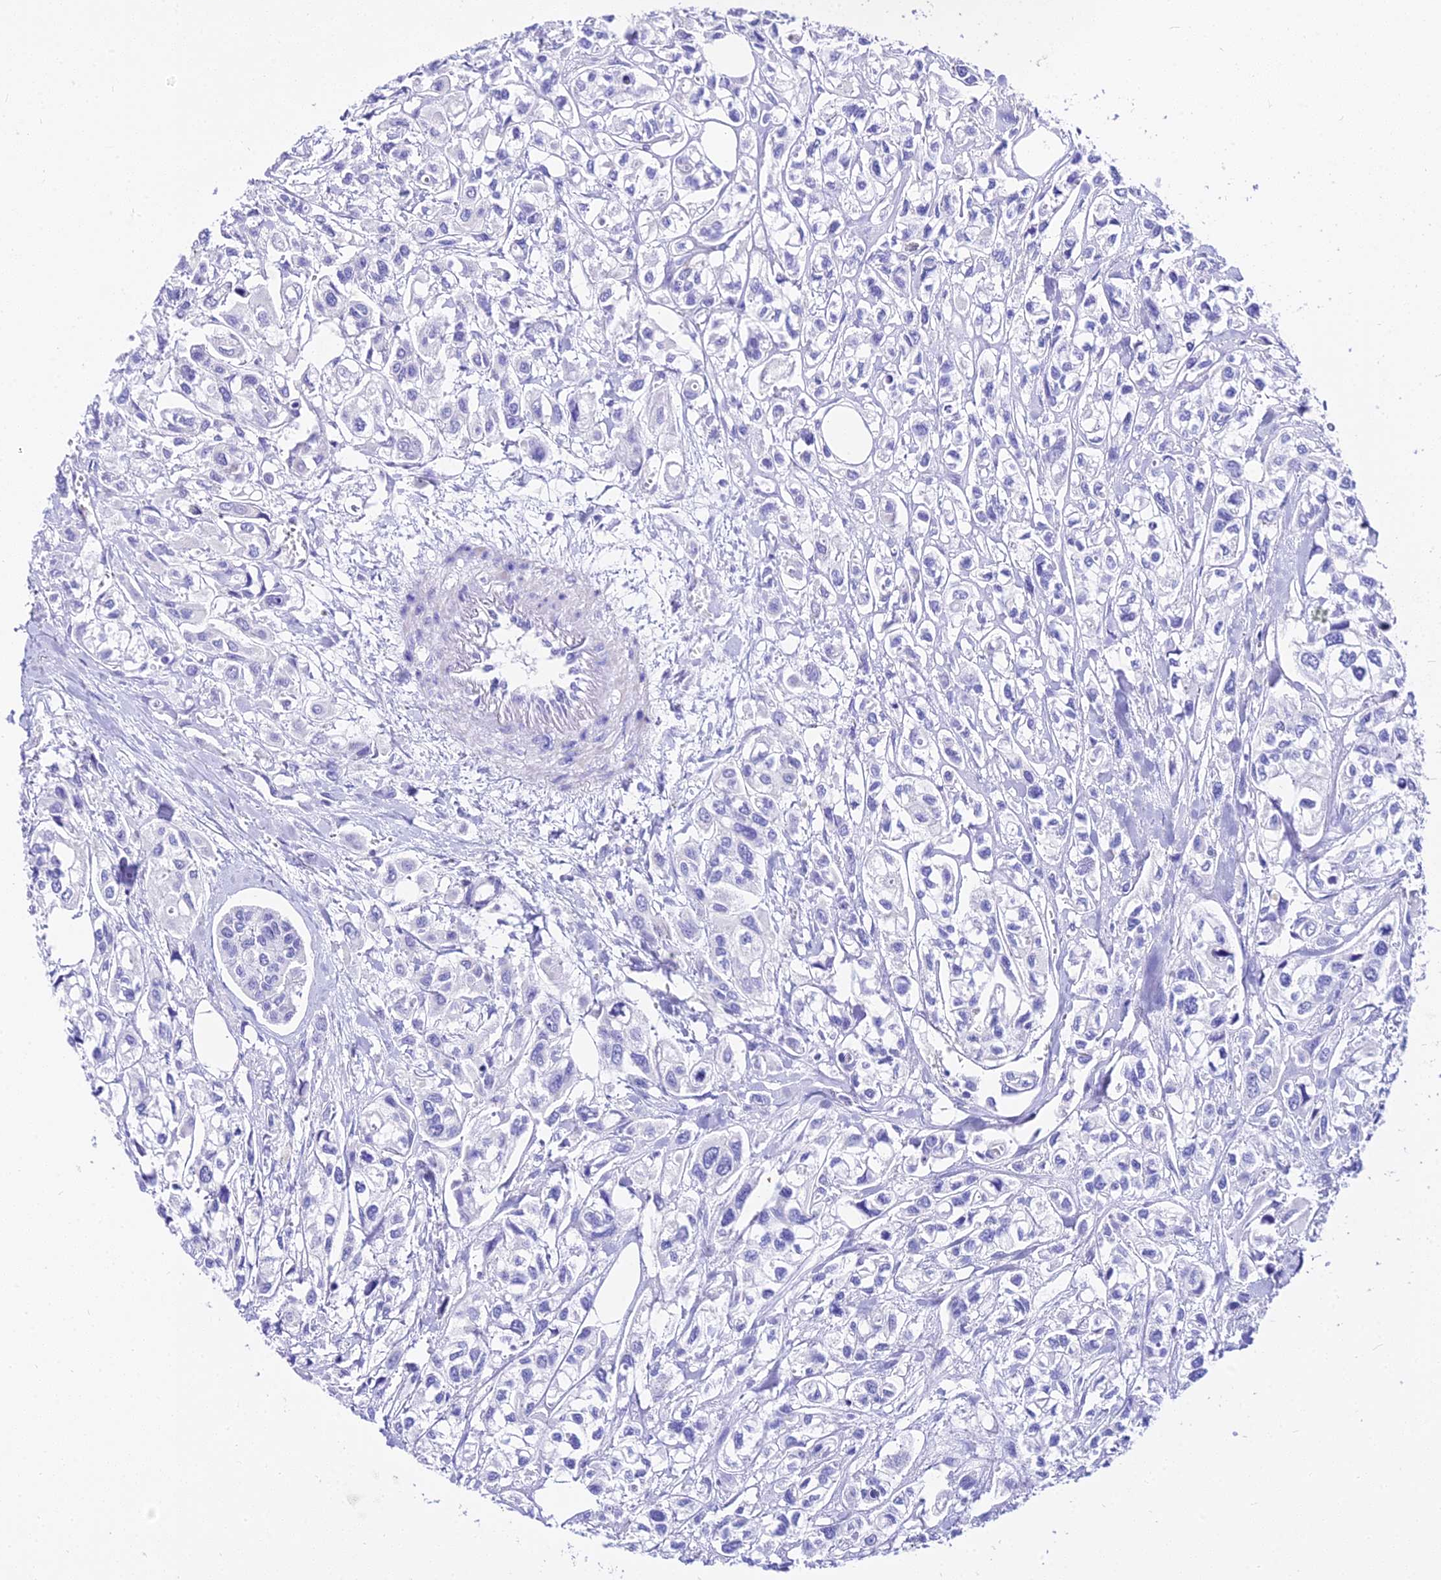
{"staining": {"intensity": "negative", "quantity": "none", "location": "none"}, "tissue": "urothelial cancer", "cell_type": "Tumor cells", "image_type": "cancer", "snomed": [{"axis": "morphology", "description": "Urothelial carcinoma, High grade"}, {"axis": "topography", "description": "Urinary bladder"}], "caption": "High power microscopy image of an immunohistochemistry (IHC) image of urothelial carcinoma (high-grade), revealing no significant staining in tumor cells.", "gene": "DEFB106A", "patient": {"sex": "male", "age": 67}}